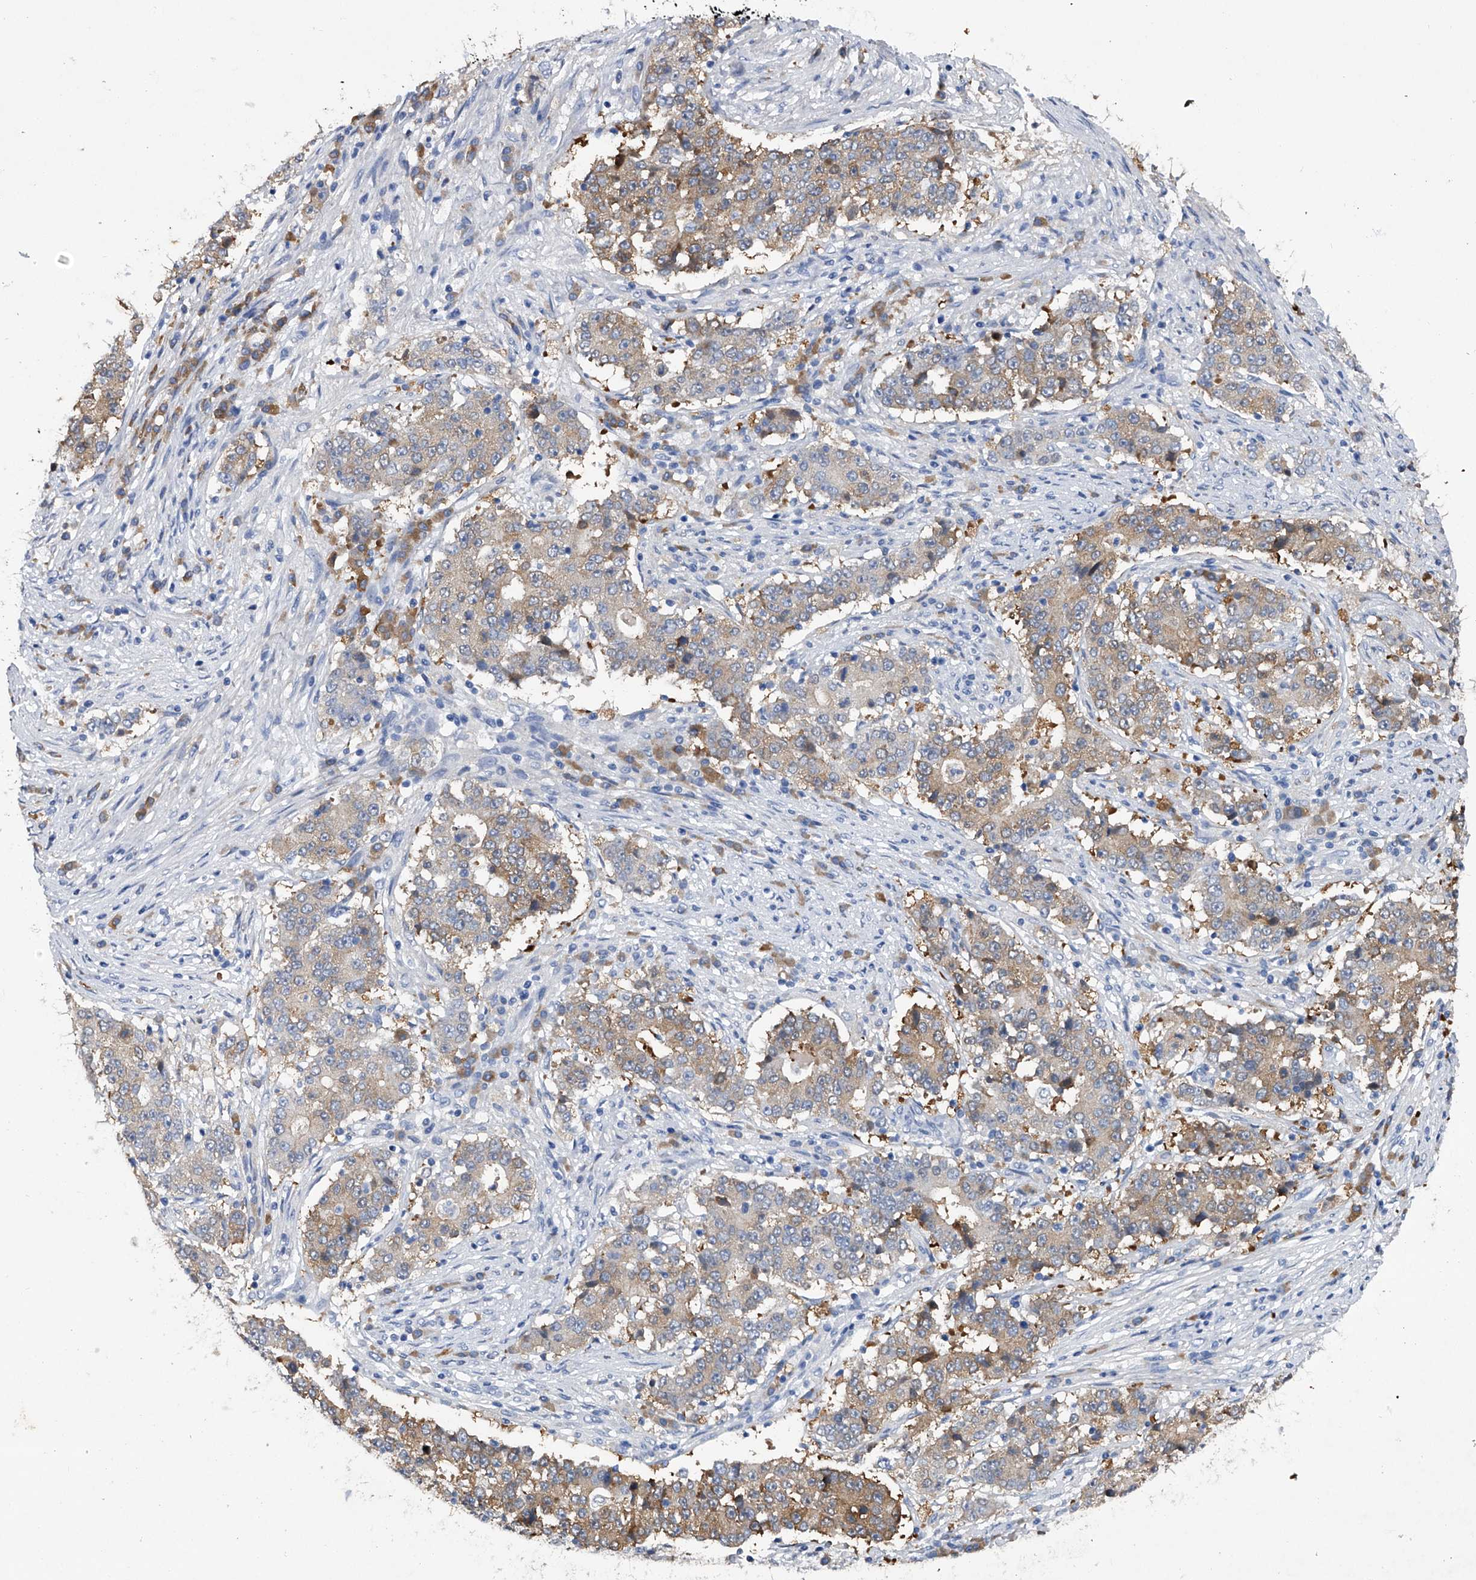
{"staining": {"intensity": "moderate", "quantity": "25%-75%", "location": "cytoplasmic/membranous"}, "tissue": "stomach cancer", "cell_type": "Tumor cells", "image_type": "cancer", "snomed": [{"axis": "morphology", "description": "Adenocarcinoma, NOS"}, {"axis": "topography", "description": "Stomach"}], "caption": "Immunohistochemistry (IHC) (DAB) staining of adenocarcinoma (stomach) demonstrates moderate cytoplasmic/membranous protein expression in about 25%-75% of tumor cells.", "gene": "ASNS", "patient": {"sex": "male", "age": 59}}